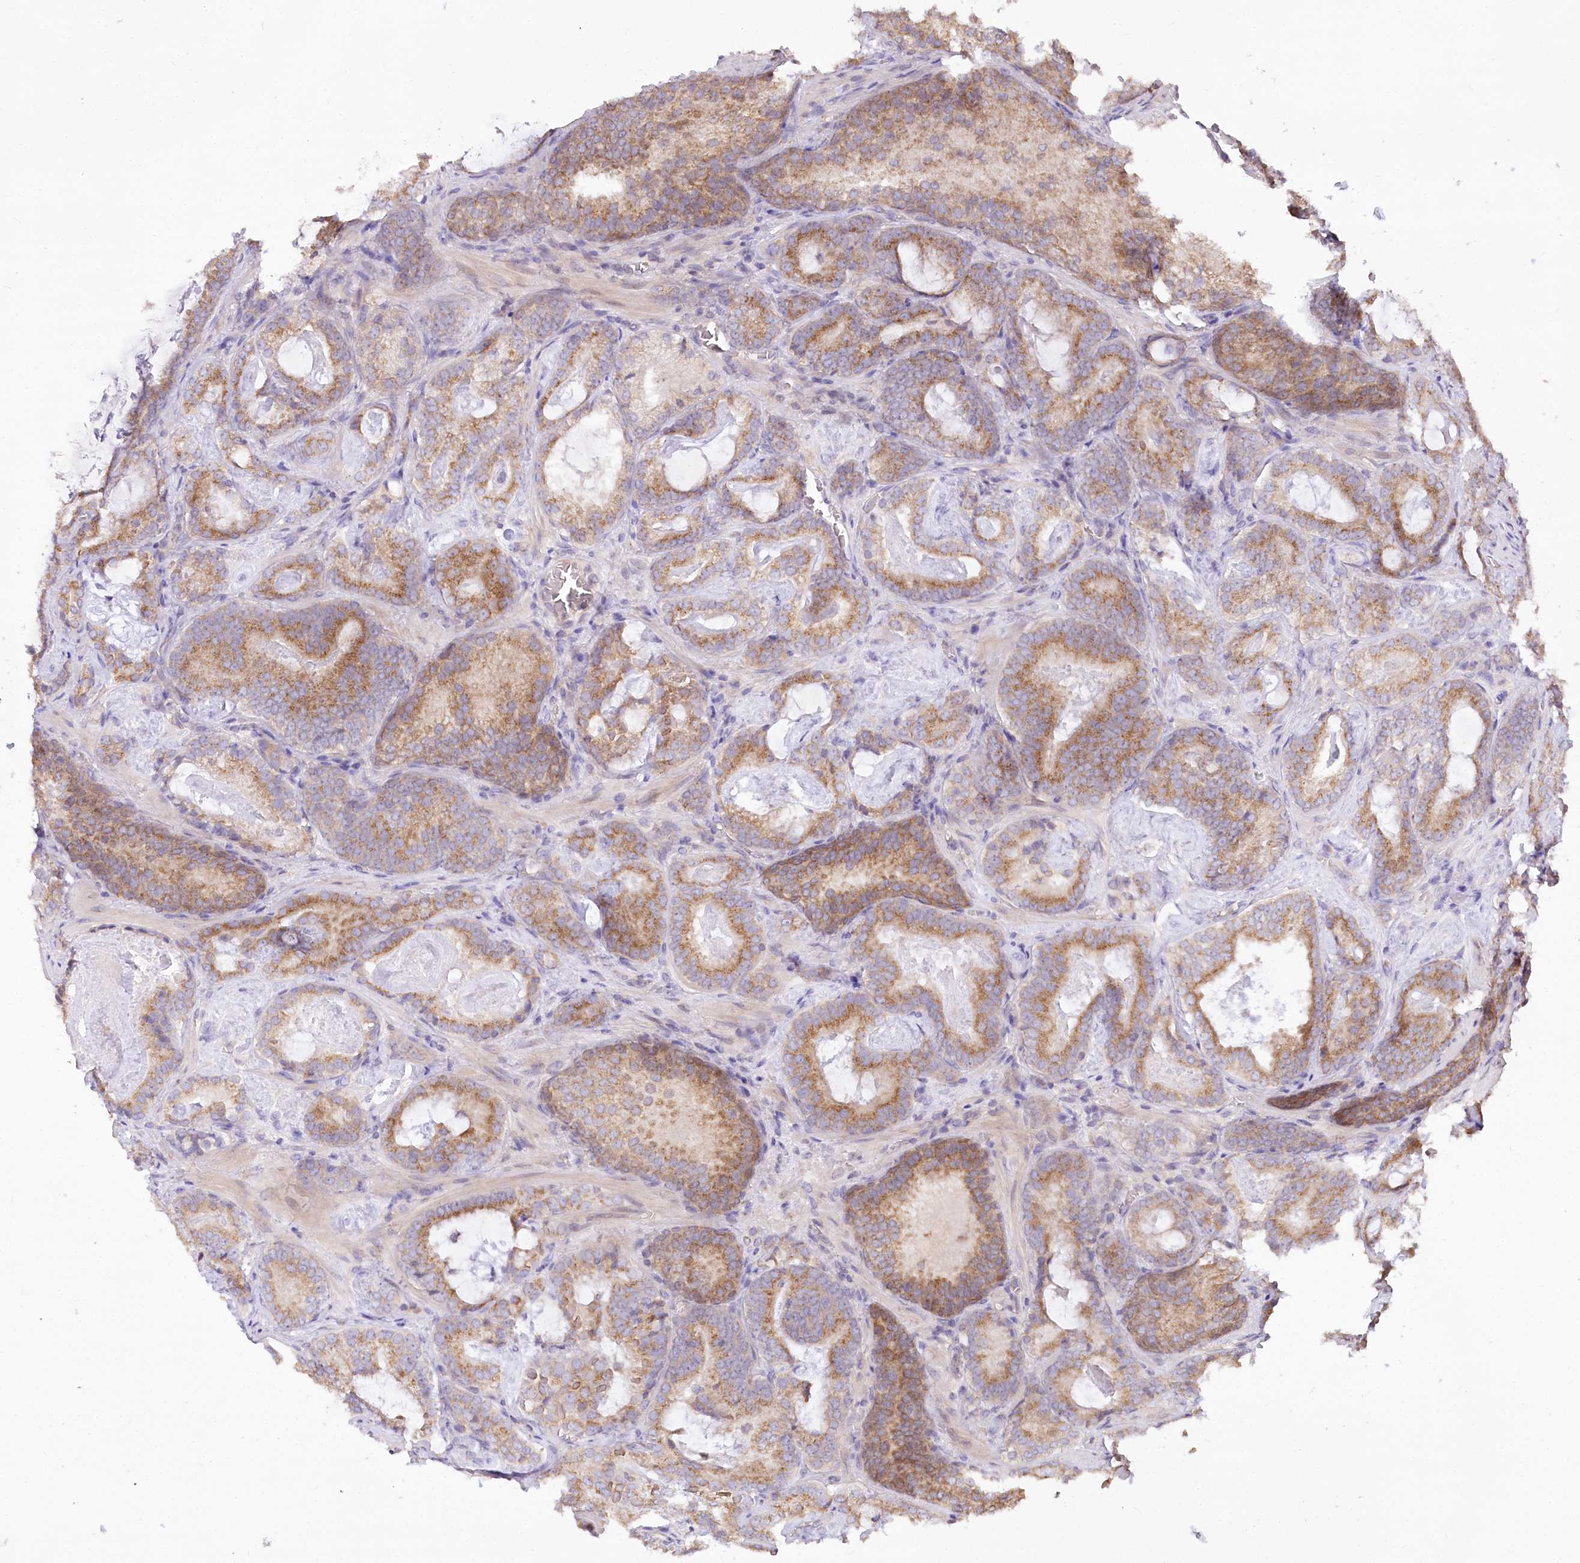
{"staining": {"intensity": "moderate", "quantity": ">75%", "location": "cytoplasmic/membranous"}, "tissue": "prostate cancer", "cell_type": "Tumor cells", "image_type": "cancer", "snomed": [{"axis": "morphology", "description": "Adenocarcinoma, Low grade"}, {"axis": "topography", "description": "Prostate"}], "caption": "IHC (DAB (3,3'-diaminobenzidine)) staining of human prostate cancer demonstrates moderate cytoplasmic/membranous protein positivity in approximately >75% of tumor cells.", "gene": "STT3B", "patient": {"sex": "male", "age": 60}}